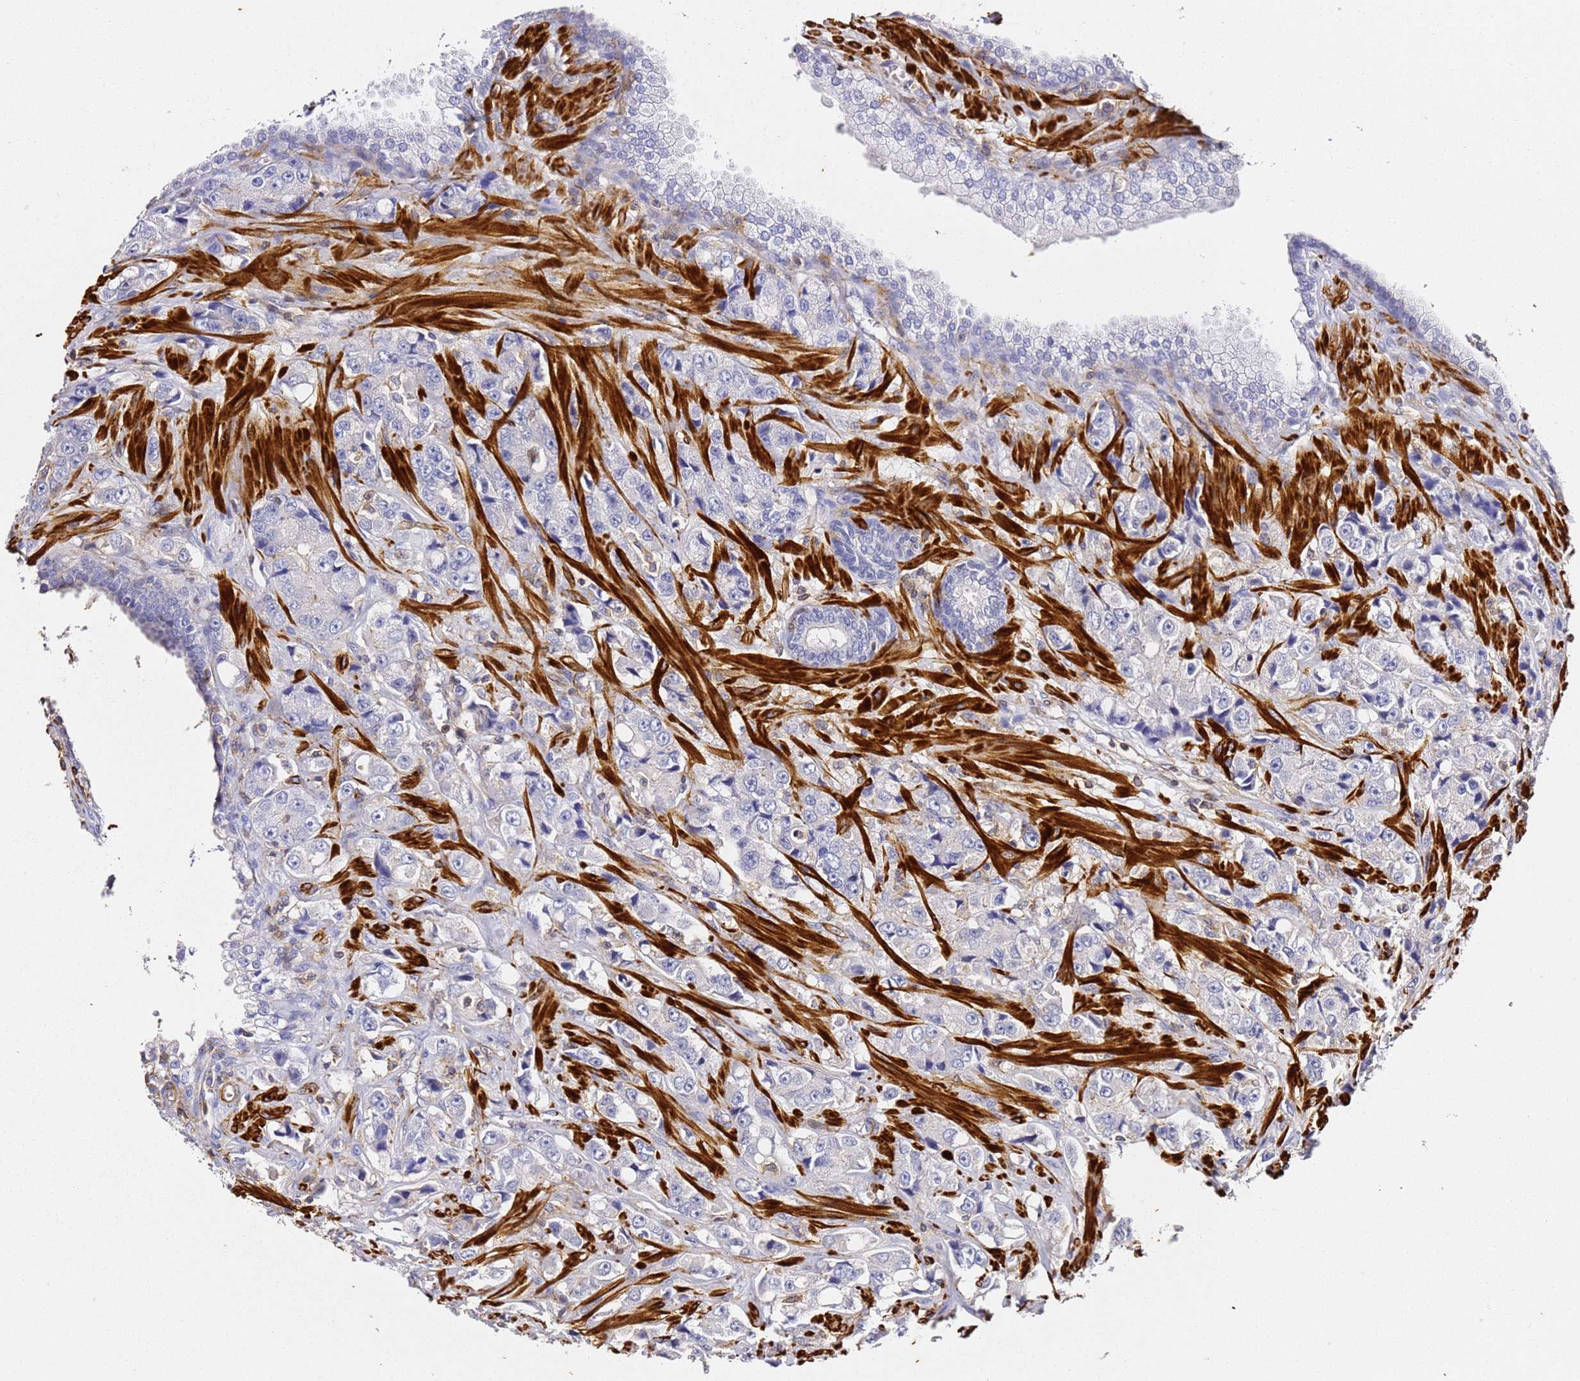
{"staining": {"intensity": "negative", "quantity": "none", "location": "none"}, "tissue": "prostate cancer", "cell_type": "Tumor cells", "image_type": "cancer", "snomed": [{"axis": "morphology", "description": "Adenocarcinoma, High grade"}, {"axis": "topography", "description": "Prostate"}], "caption": "IHC histopathology image of human prostate high-grade adenocarcinoma stained for a protein (brown), which demonstrates no expression in tumor cells. (DAB (3,3'-diaminobenzidine) IHC visualized using brightfield microscopy, high magnification).", "gene": "ZNF671", "patient": {"sex": "male", "age": 74}}